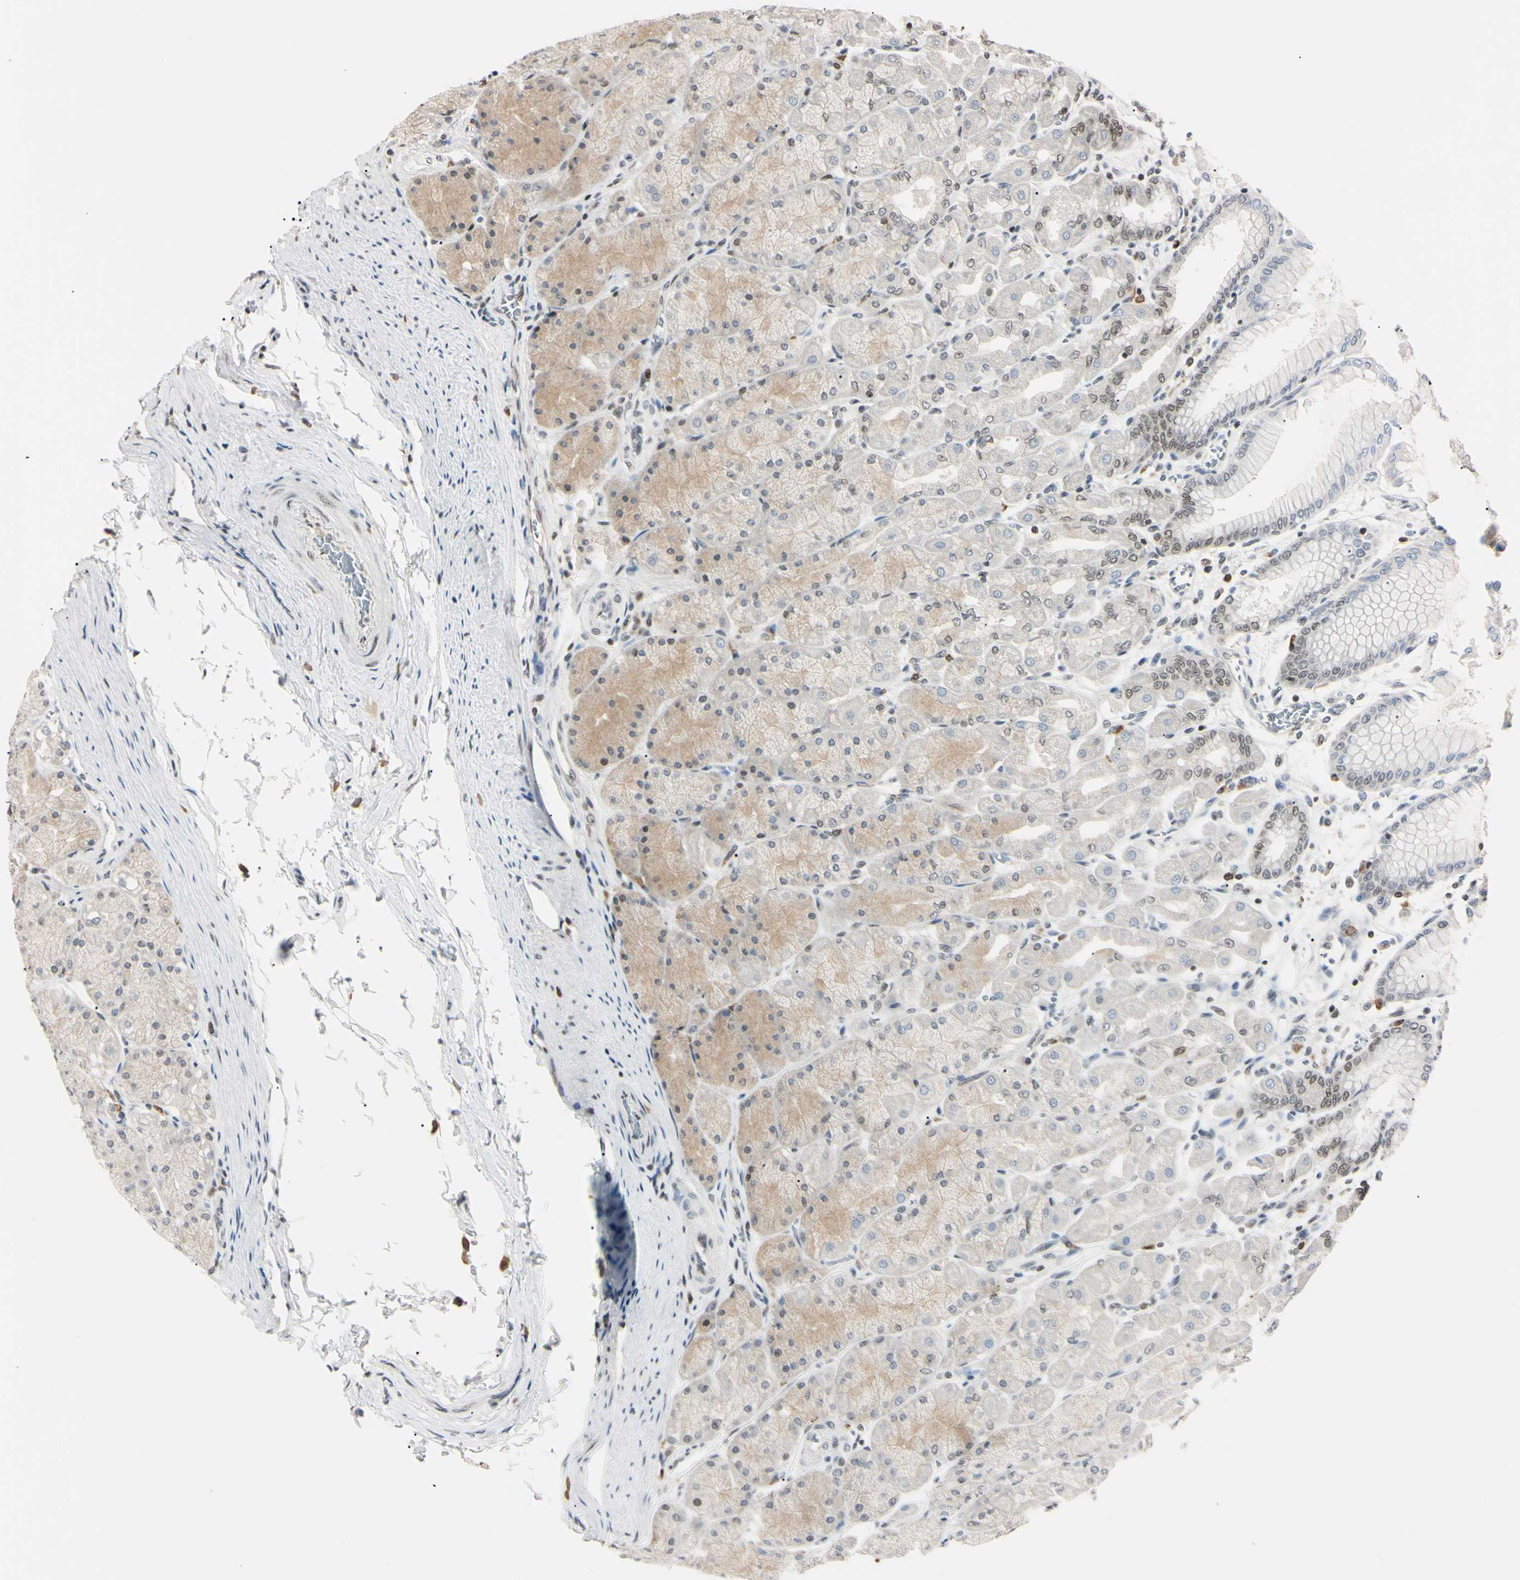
{"staining": {"intensity": "strong", "quantity": "<25%", "location": "cytoplasmic/membranous,nuclear"}, "tissue": "stomach", "cell_type": "Glandular cells", "image_type": "normal", "snomed": [{"axis": "morphology", "description": "Normal tissue, NOS"}, {"axis": "topography", "description": "Stomach, upper"}], "caption": "Protein expression analysis of benign human stomach reveals strong cytoplasmic/membranous,nuclear expression in about <25% of glandular cells.", "gene": "C1orf174", "patient": {"sex": "female", "age": 56}}